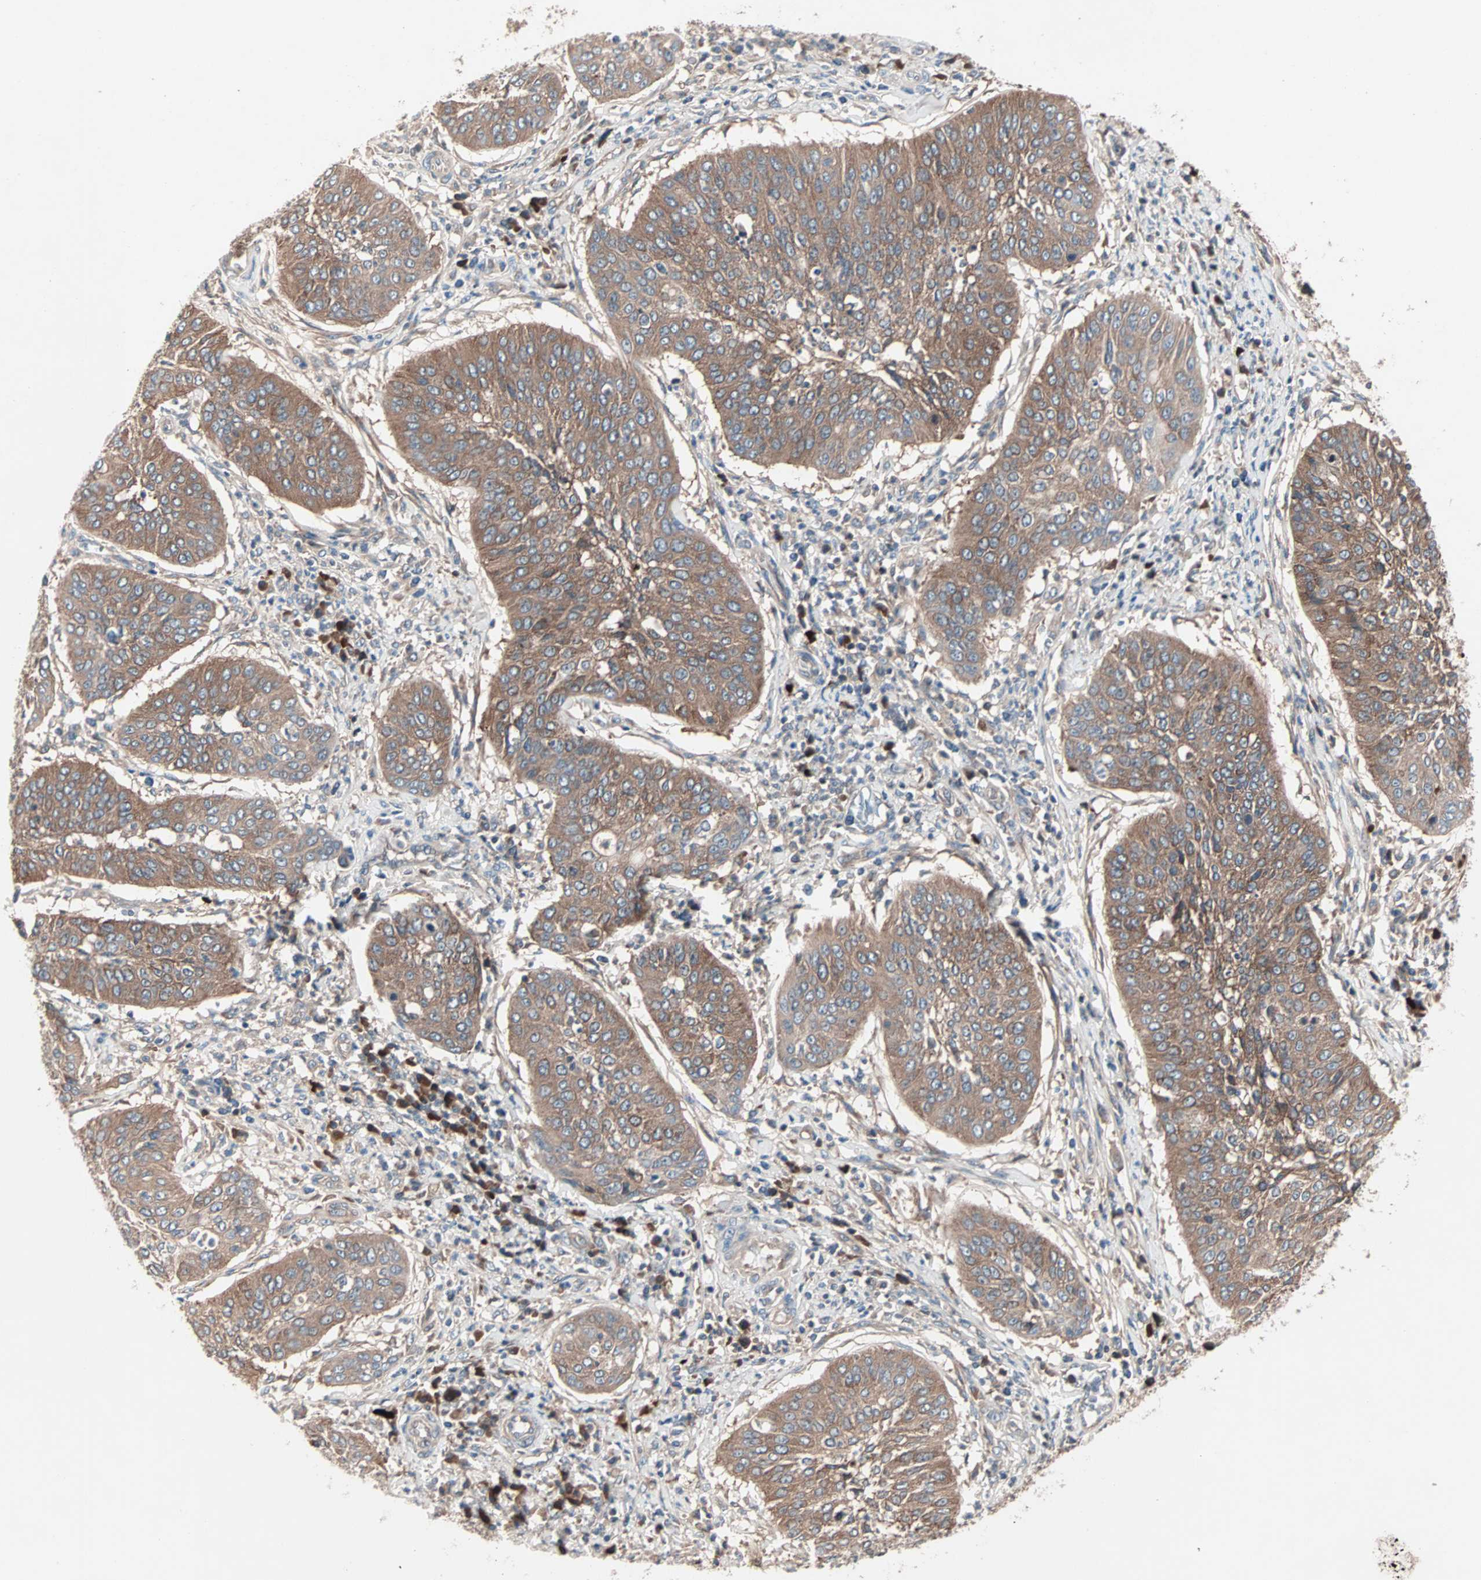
{"staining": {"intensity": "moderate", "quantity": ">75%", "location": "cytoplasmic/membranous"}, "tissue": "cervical cancer", "cell_type": "Tumor cells", "image_type": "cancer", "snomed": [{"axis": "morphology", "description": "Normal tissue, NOS"}, {"axis": "morphology", "description": "Squamous cell carcinoma, NOS"}, {"axis": "topography", "description": "Cervix"}], "caption": "IHC (DAB (3,3'-diaminobenzidine)) staining of human cervical squamous cell carcinoma demonstrates moderate cytoplasmic/membranous protein staining in approximately >75% of tumor cells. The protein is stained brown, and the nuclei are stained in blue (DAB (3,3'-diaminobenzidine) IHC with brightfield microscopy, high magnification).", "gene": "CAD", "patient": {"sex": "female", "age": 39}}